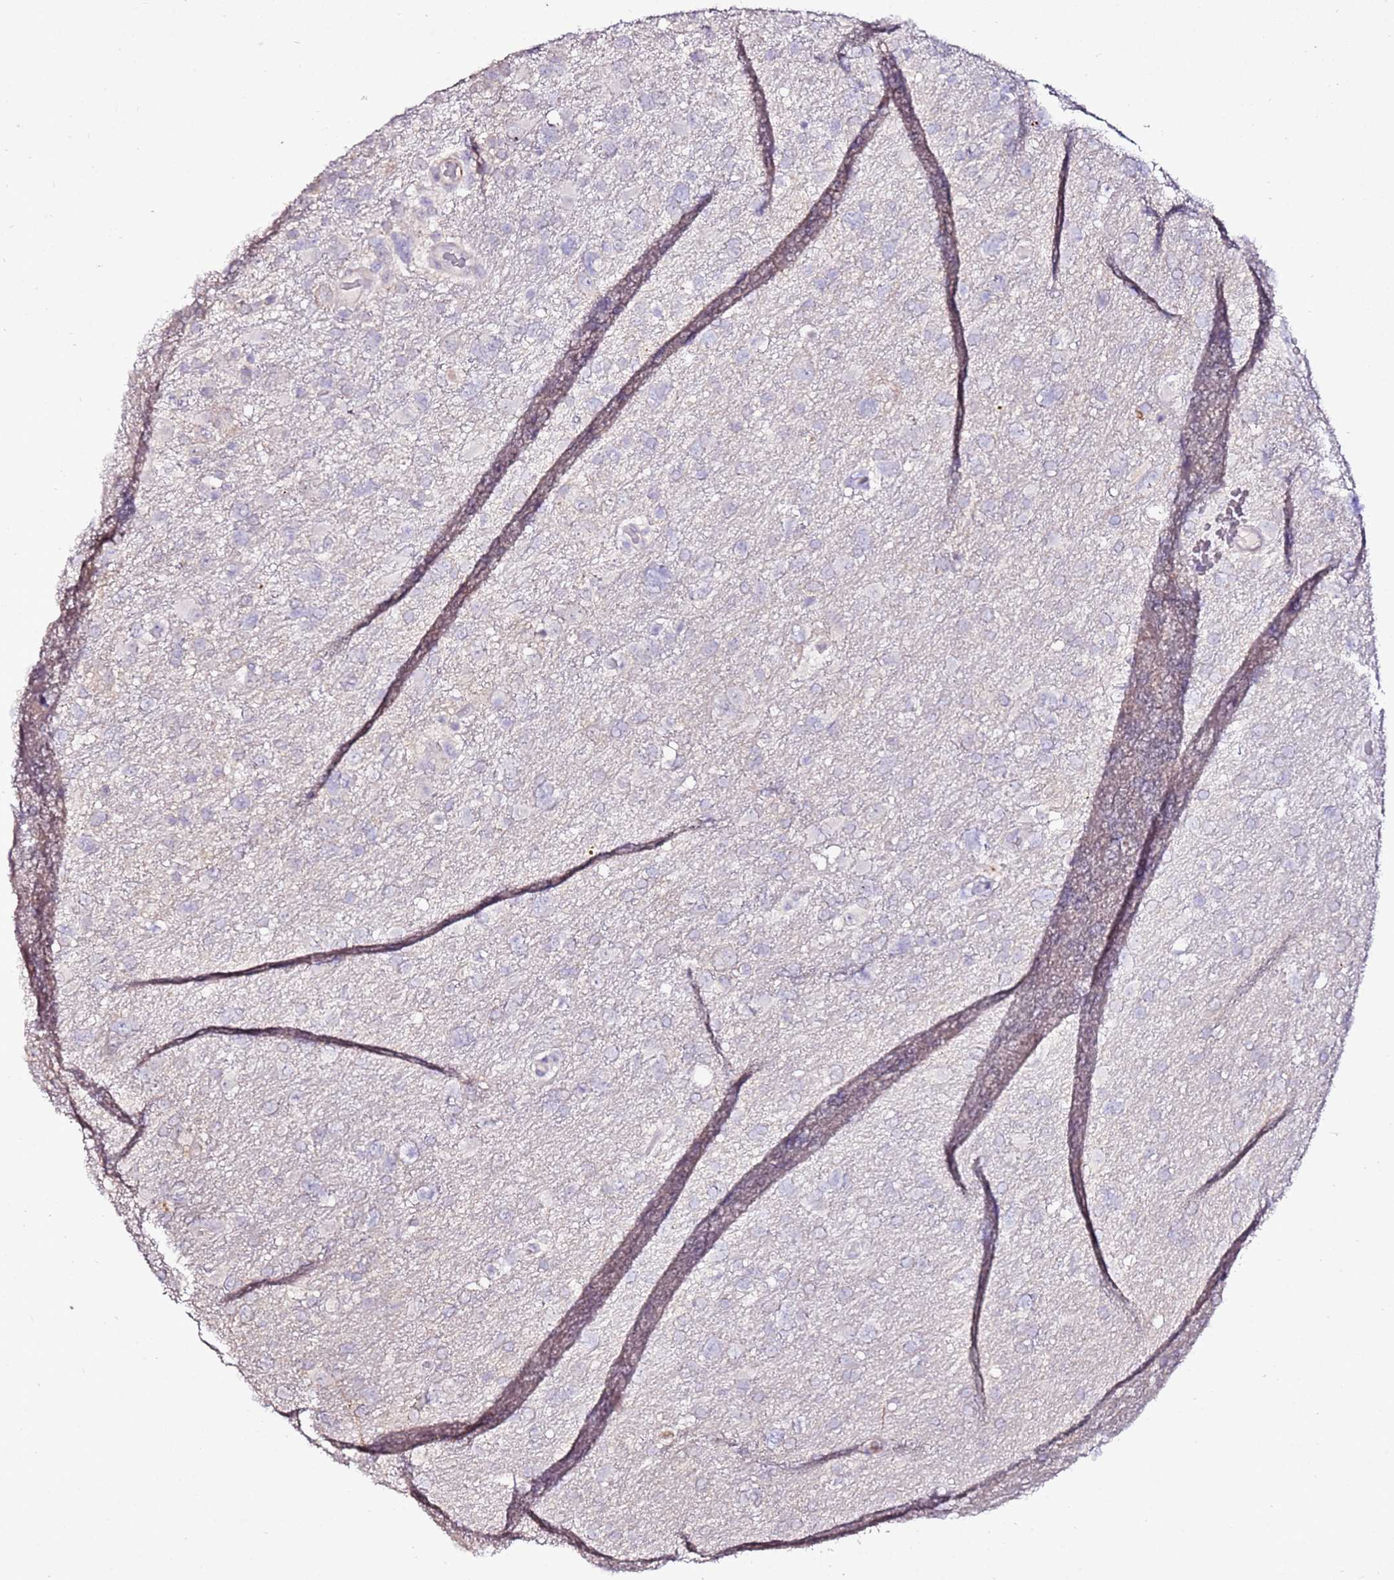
{"staining": {"intensity": "negative", "quantity": "none", "location": "none"}, "tissue": "glioma", "cell_type": "Tumor cells", "image_type": "cancer", "snomed": [{"axis": "morphology", "description": "Glioma, malignant, High grade"}, {"axis": "topography", "description": "Brain"}], "caption": "Image shows no protein staining in tumor cells of high-grade glioma (malignant) tissue.", "gene": "ART5", "patient": {"sex": "male", "age": 61}}